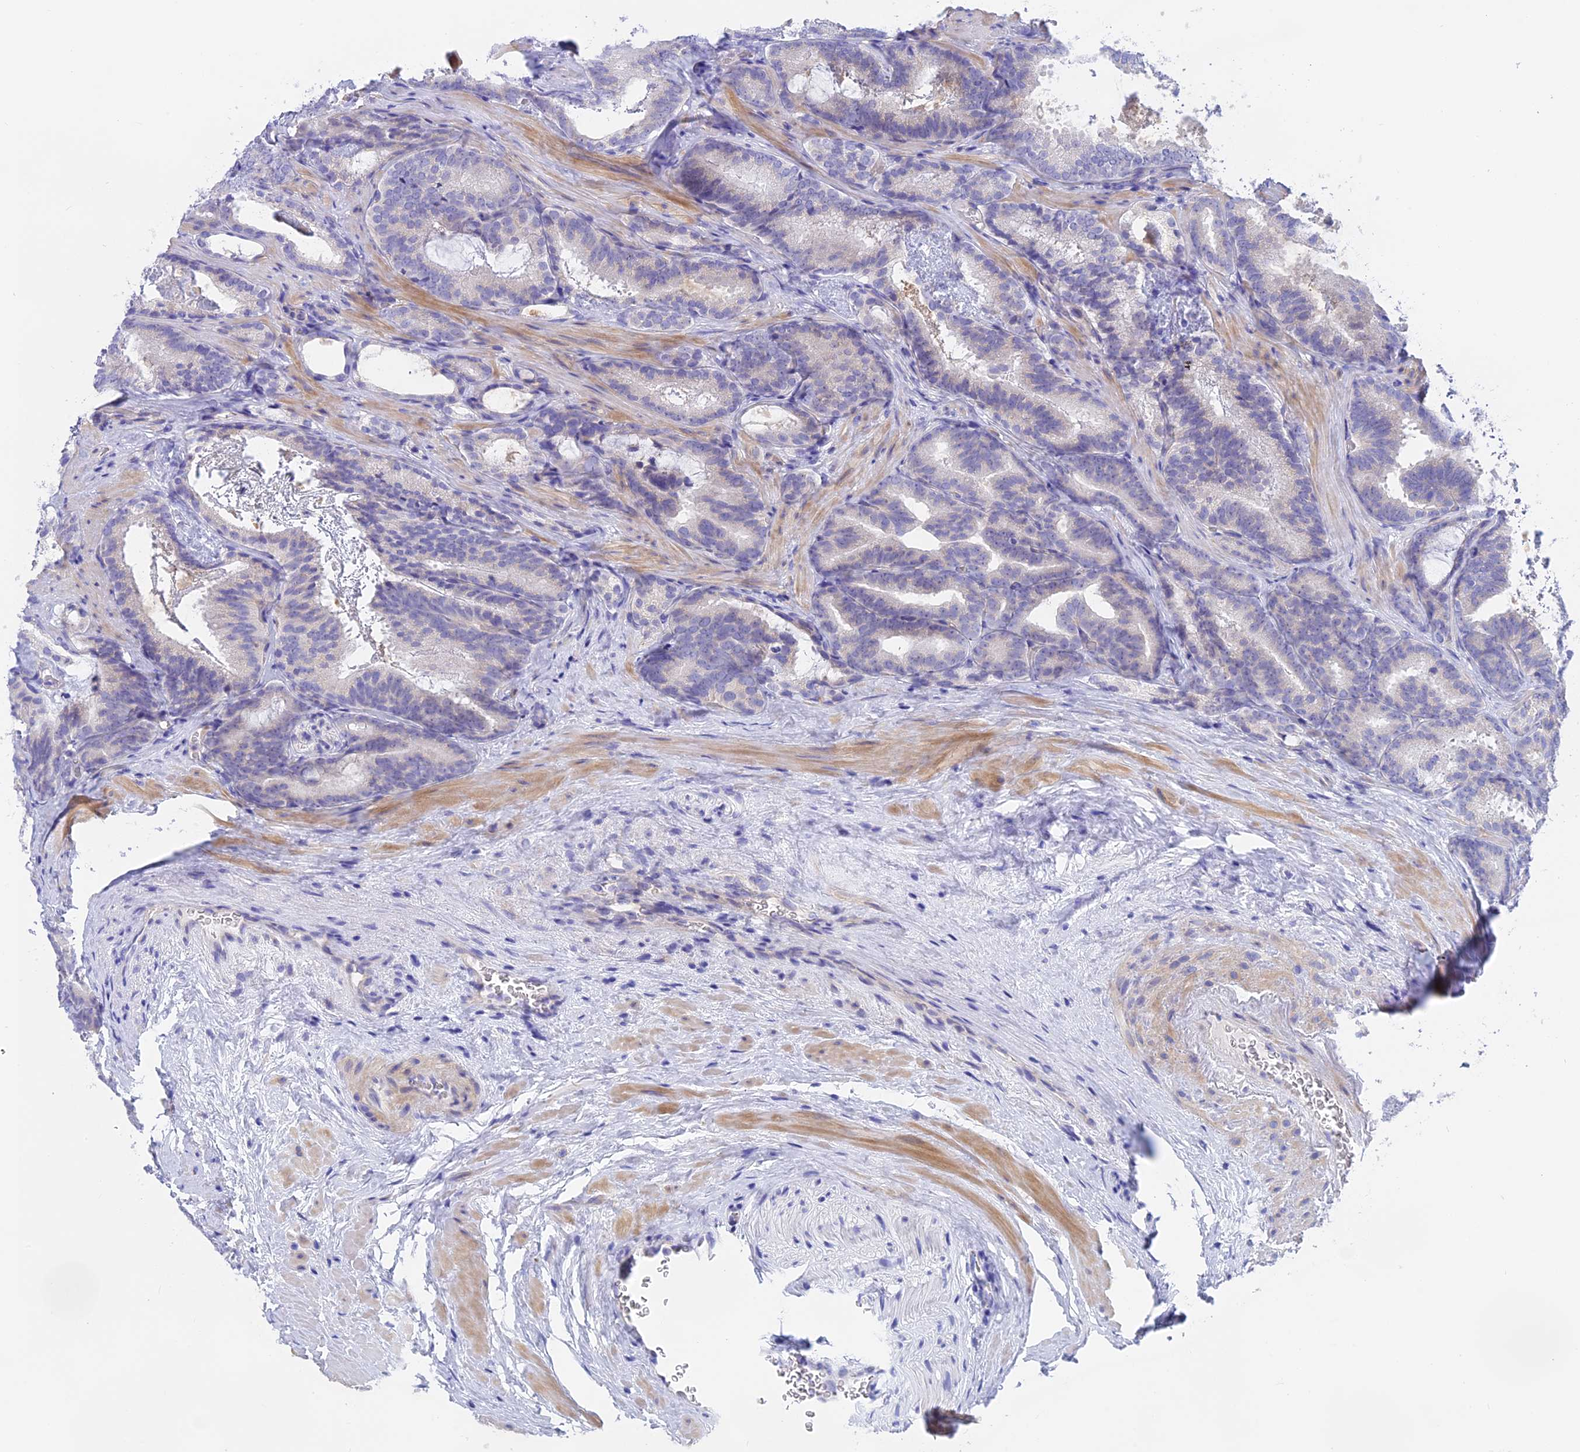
{"staining": {"intensity": "negative", "quantity": "none", "location": "none"}, "tissue": "prostate cancer", "cell_type": "Tumor cells", "image_type": "cancer", "snomed": [{"axis": "morphology", "description": "Adenocarcinoma, Low grade"}, {"axis": "topography", "description": "Prostate"}], "caption": "Histopathology image shows no protein expression in tumor cells of prostate cancer tissue.", "gene": "GLB1L", "patient": {"sex": "male", "age": 60}}